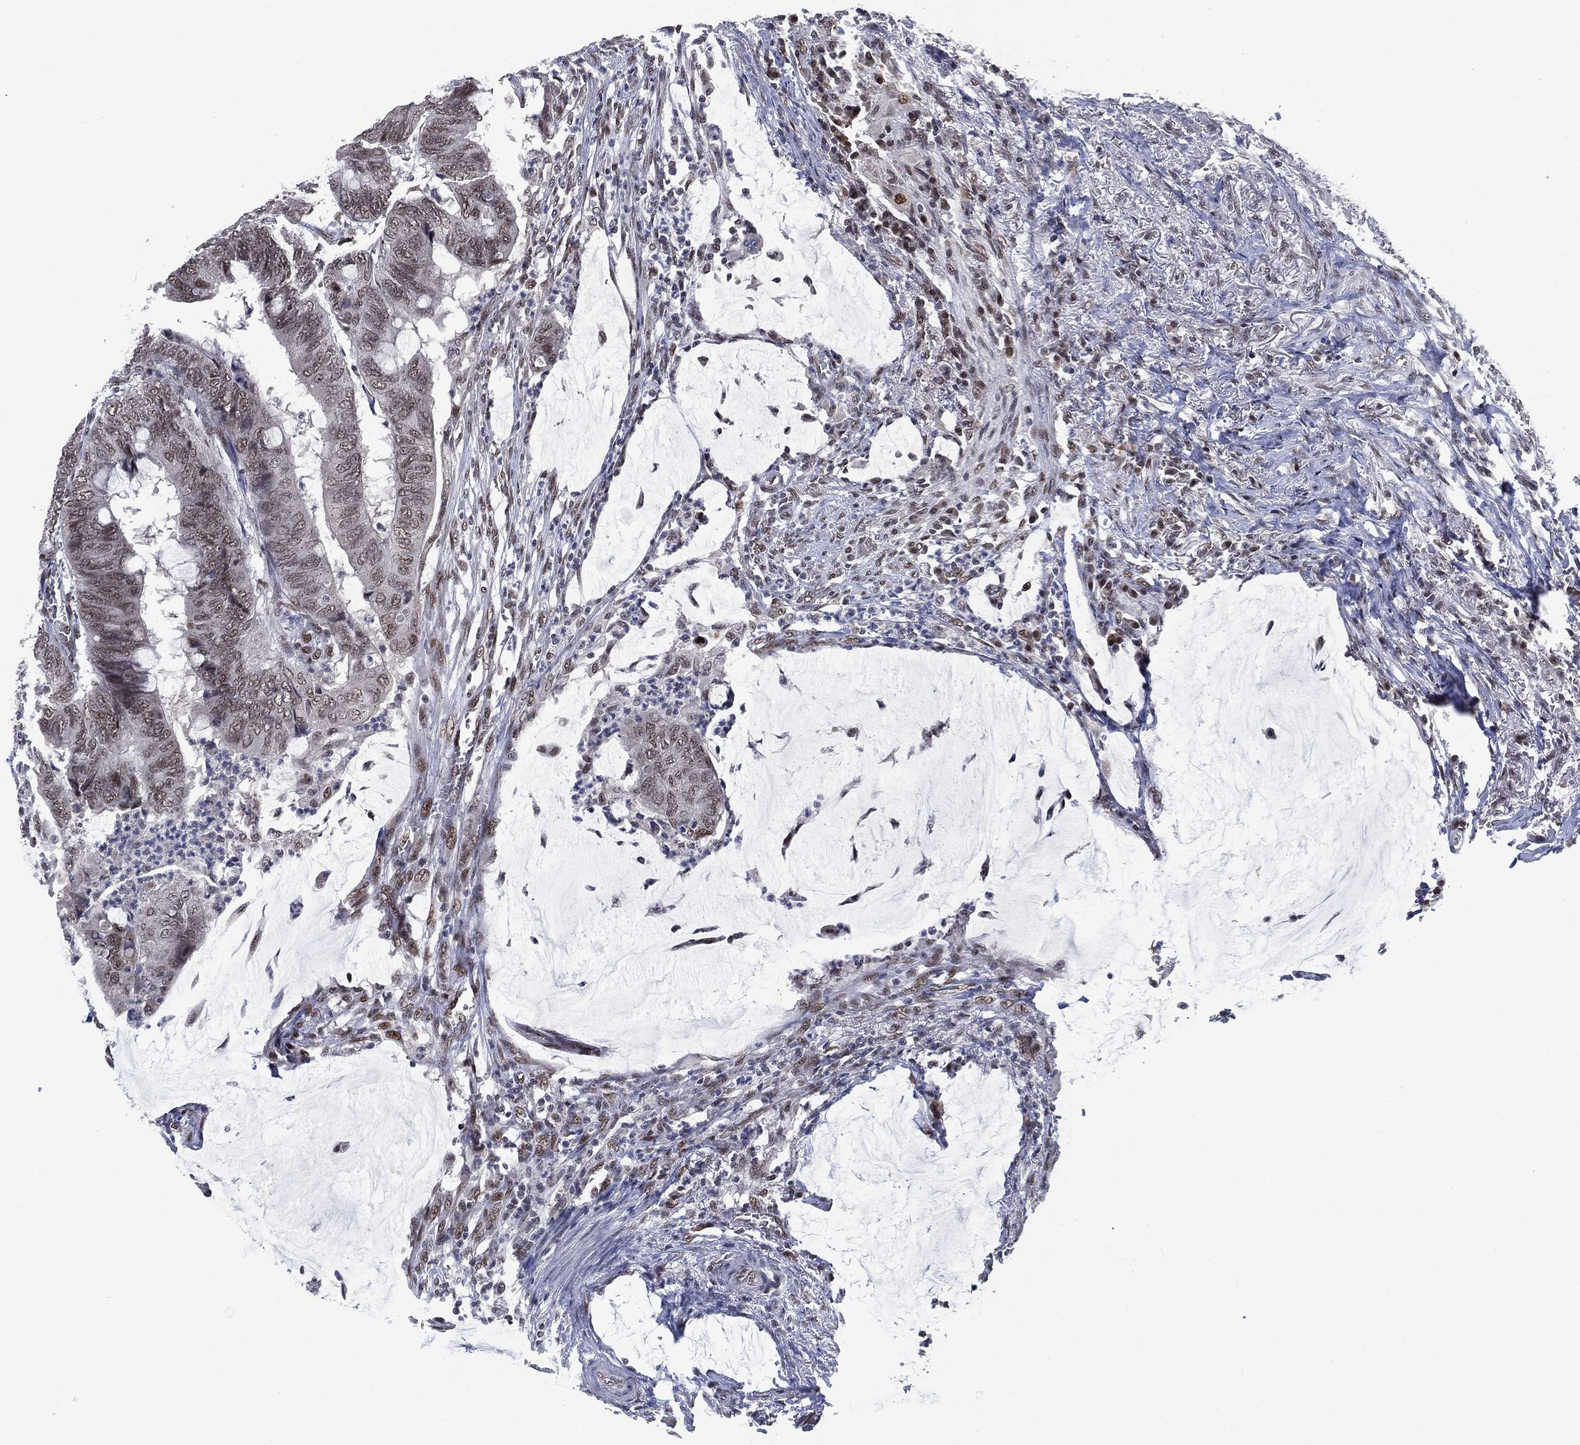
{"staining": {"intensity": "negative", "quantity": "none", "location": "none"}, "tissue": "colorectal cancer", "cell_type": "Tumor cells", "image_type": "cancer", "snomed": [{"axis": "morphology", "description": "Normal tissue, NOS"}, {"axis": "morphology", "description": "Adenocarcinoma, NOS"}, {"axis": "topography", "description": "Rectum"}, {"axis": "topography", "description": "Peripheral nerve tissue"}], "caption": "Immunohistochemistry photomicrograph of neoplastic tissue: human adenocarcinoma (colorectal) stained with DAB (3,3'-diaminobenzidine) reveals no significant protein staining in tumor cells. (DAB (3,3'-diaminobenzidine) immunohistochemistry with hematoxylin counter stain).", "gene": "YLPM1", "patient": {"sex": "male", "age": 92}}